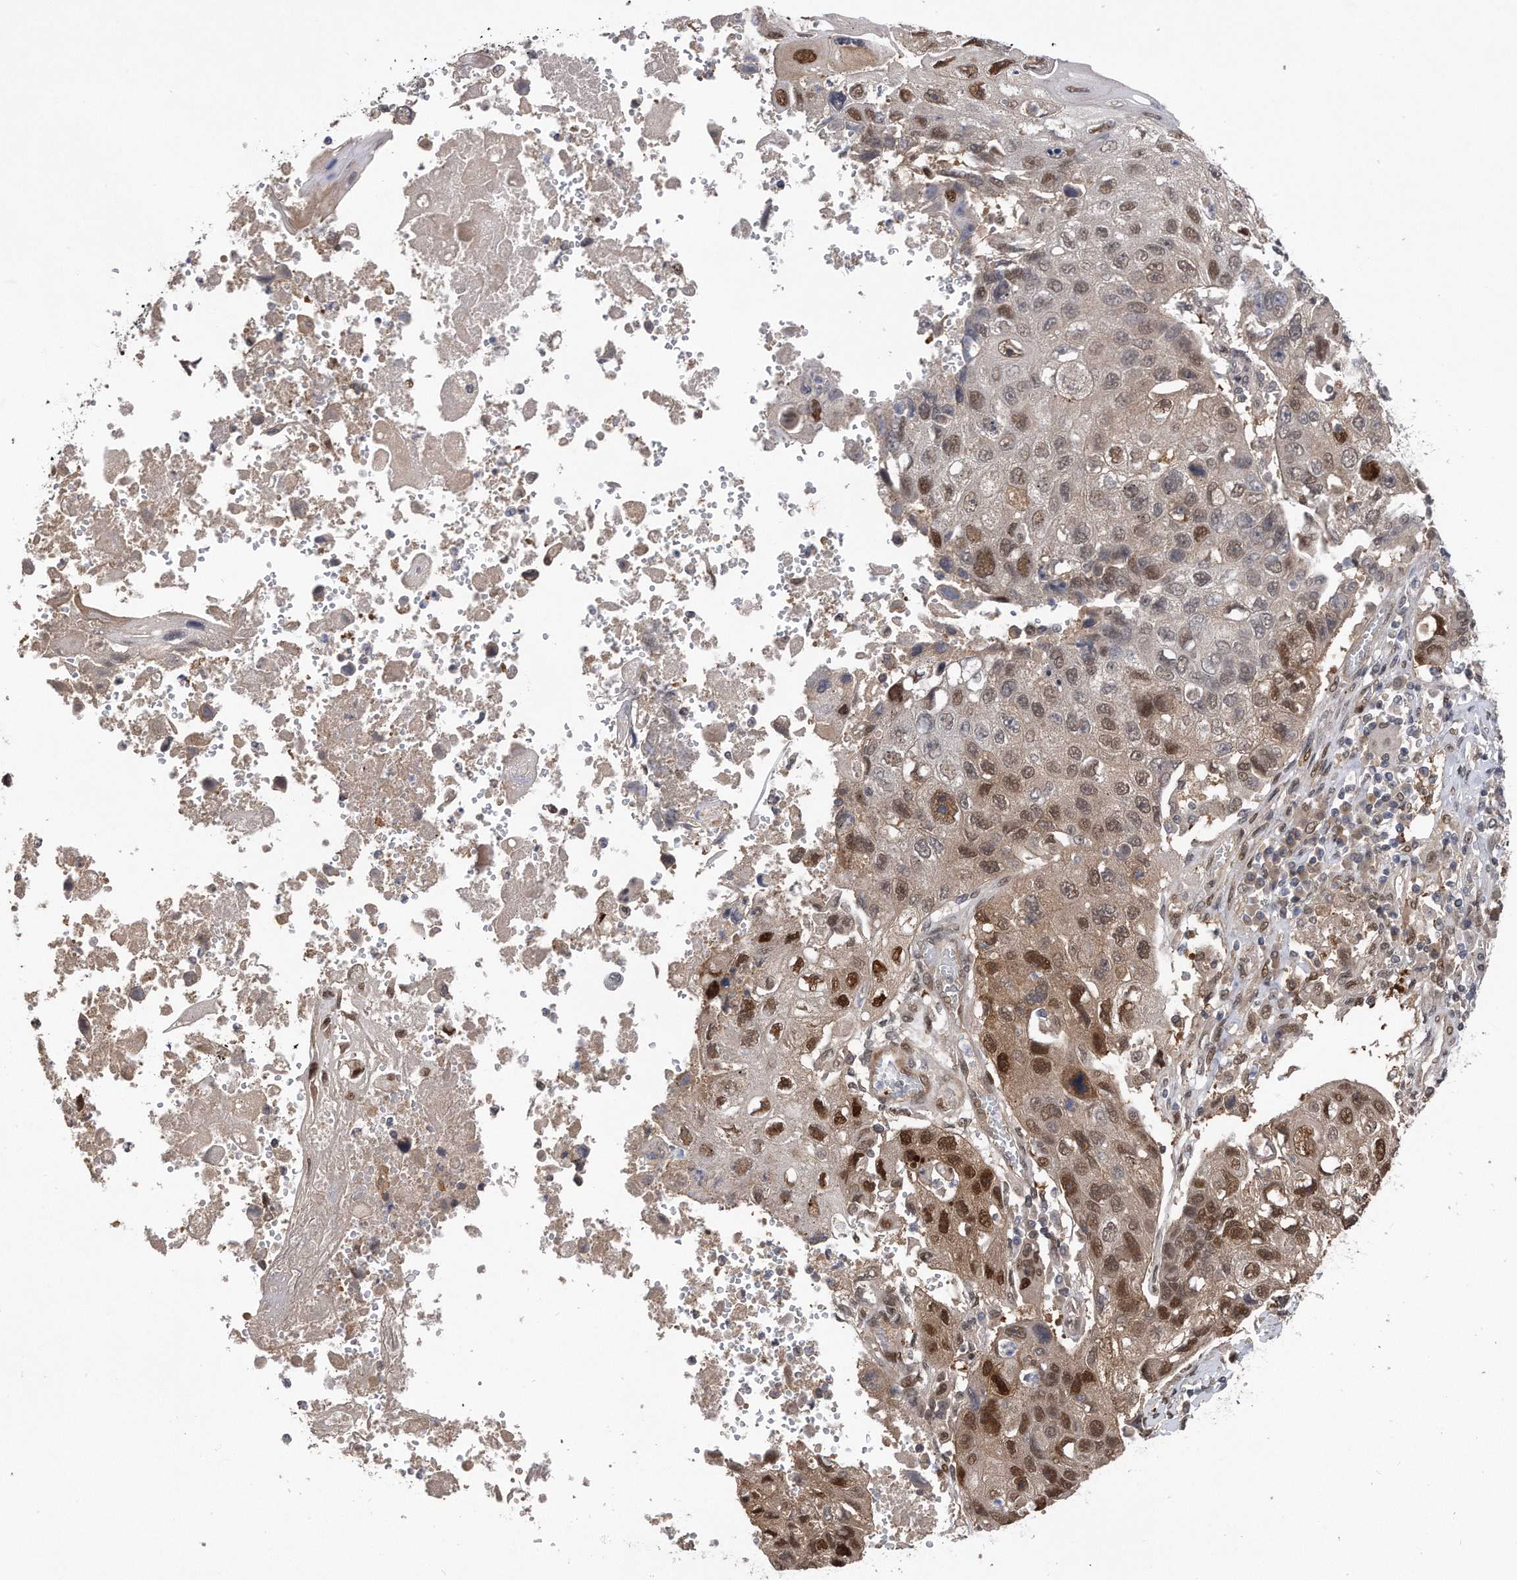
{"staining": {"intensity": "moderate", "quantity": ">75%", "location": "nuclear"}, "tissue": "lung cancer", "cell_type": "Tumor cells", "image_type": "cancer", "snomed": [{"axis": "morphology", "description": "Squamous cell carcinoma, NOS"}, {"axis": "topography", "description": "Lung"}], "caption": "Squamous cell carcinoma (lung) stained with DAB immunohistochemistry demonstrates medium levels of moderate nuclear staining in about >75% of tumor cells.", "gene": "RWDD2A", "patient": {"sex": "male", "age": 61}}